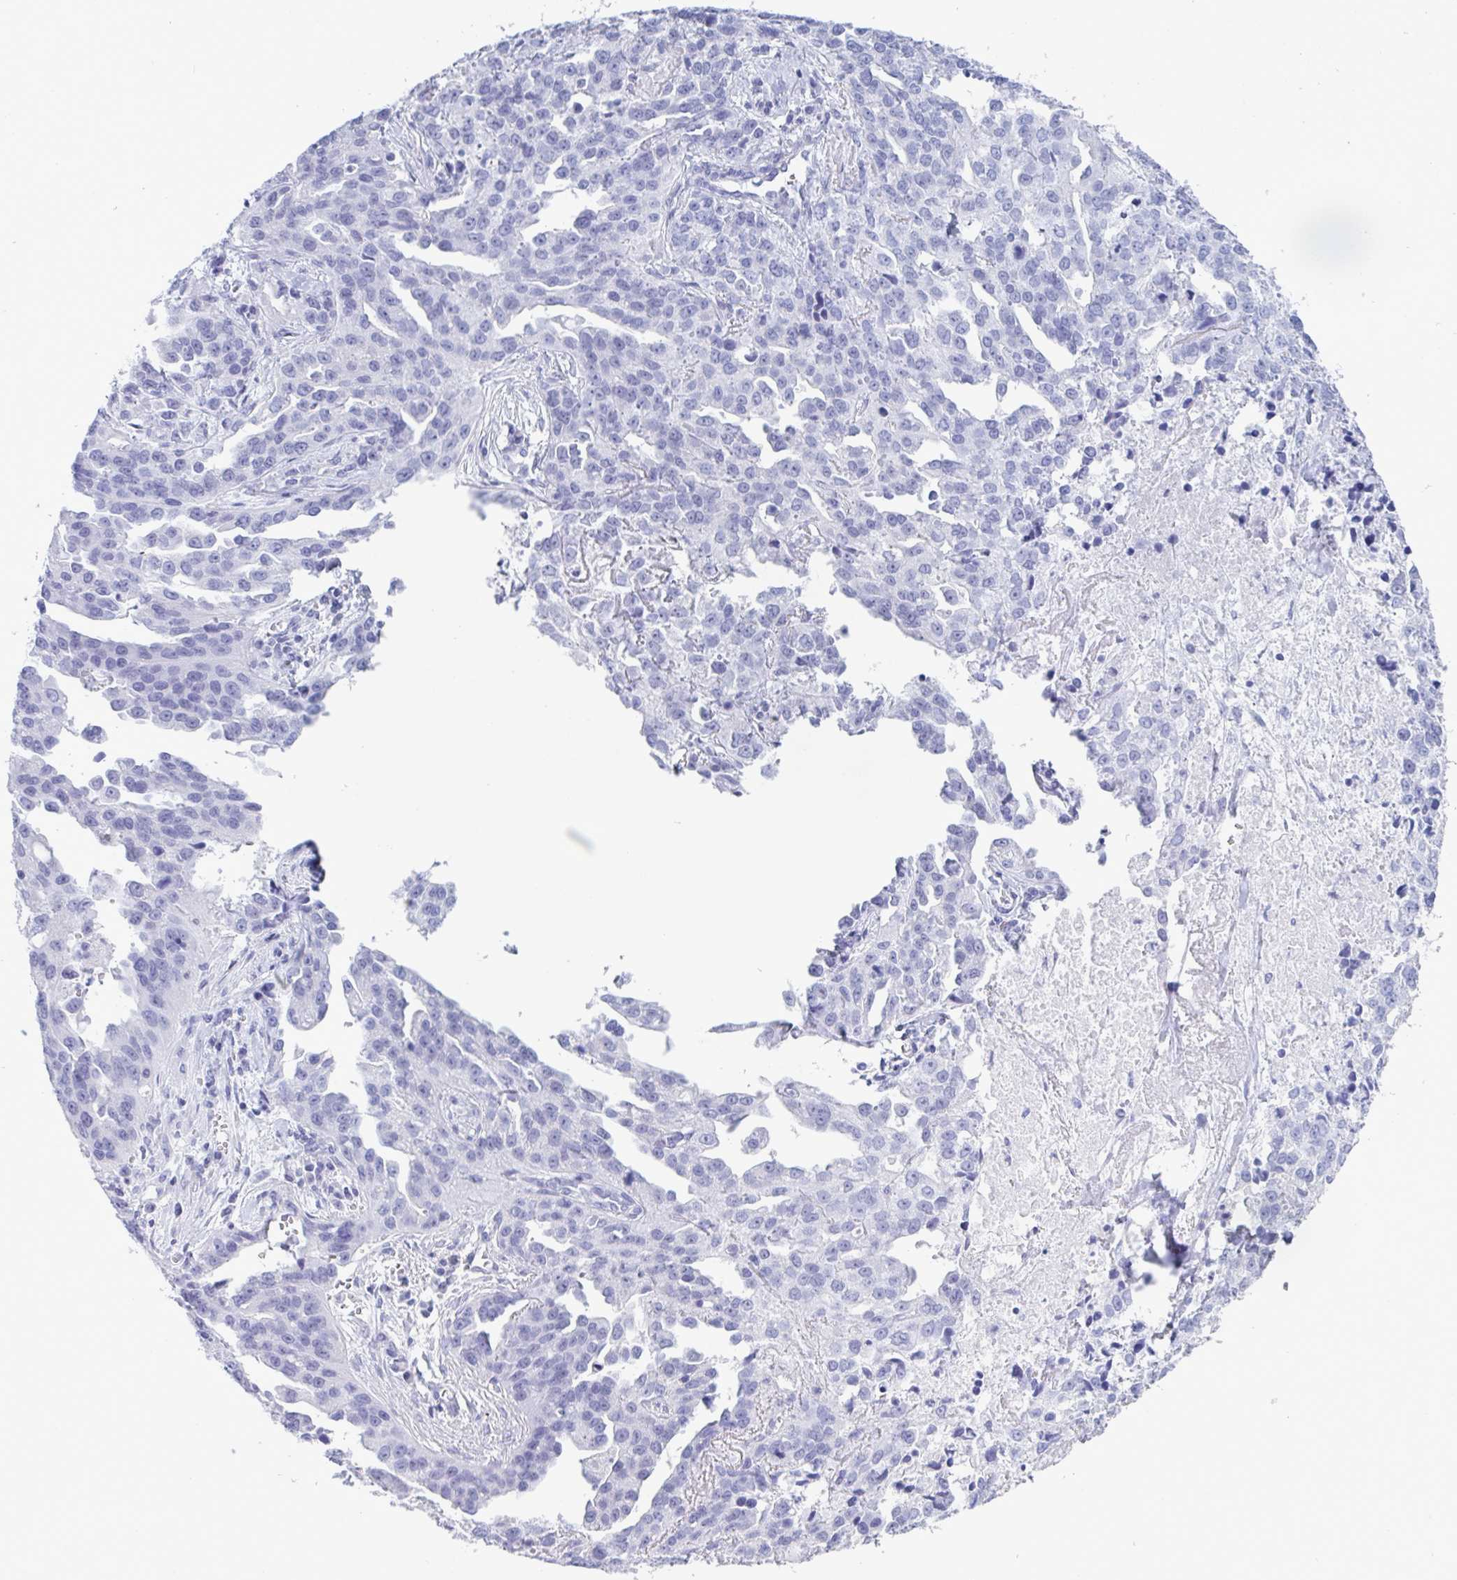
{"staining": {"intensity": "negative", "quantity": "none", "location": "none"}, "tissue": "ovarian cancer", "cell_type": "Tumor cells", "image_type": "cancer", "snomed": [{"axis": "morphology", "description": "Cystadenocarcinoma, serous, NOS"}, {"axis": "topography", "description": "Ovary"}], "caption": "Immunohistochemical staining of ovarian serous cystadenocarcinoma exhibits no significant positivity in tumor cells. The staining was performed using DAB (3,3'-diaminobenzidine) to visualize the protein expression in brown, while the nuclei were stained in blue with hematoxylin (Magnification: 20x).", "gene": "CDX4", "patient": {"sex": "female", "age": 75}}